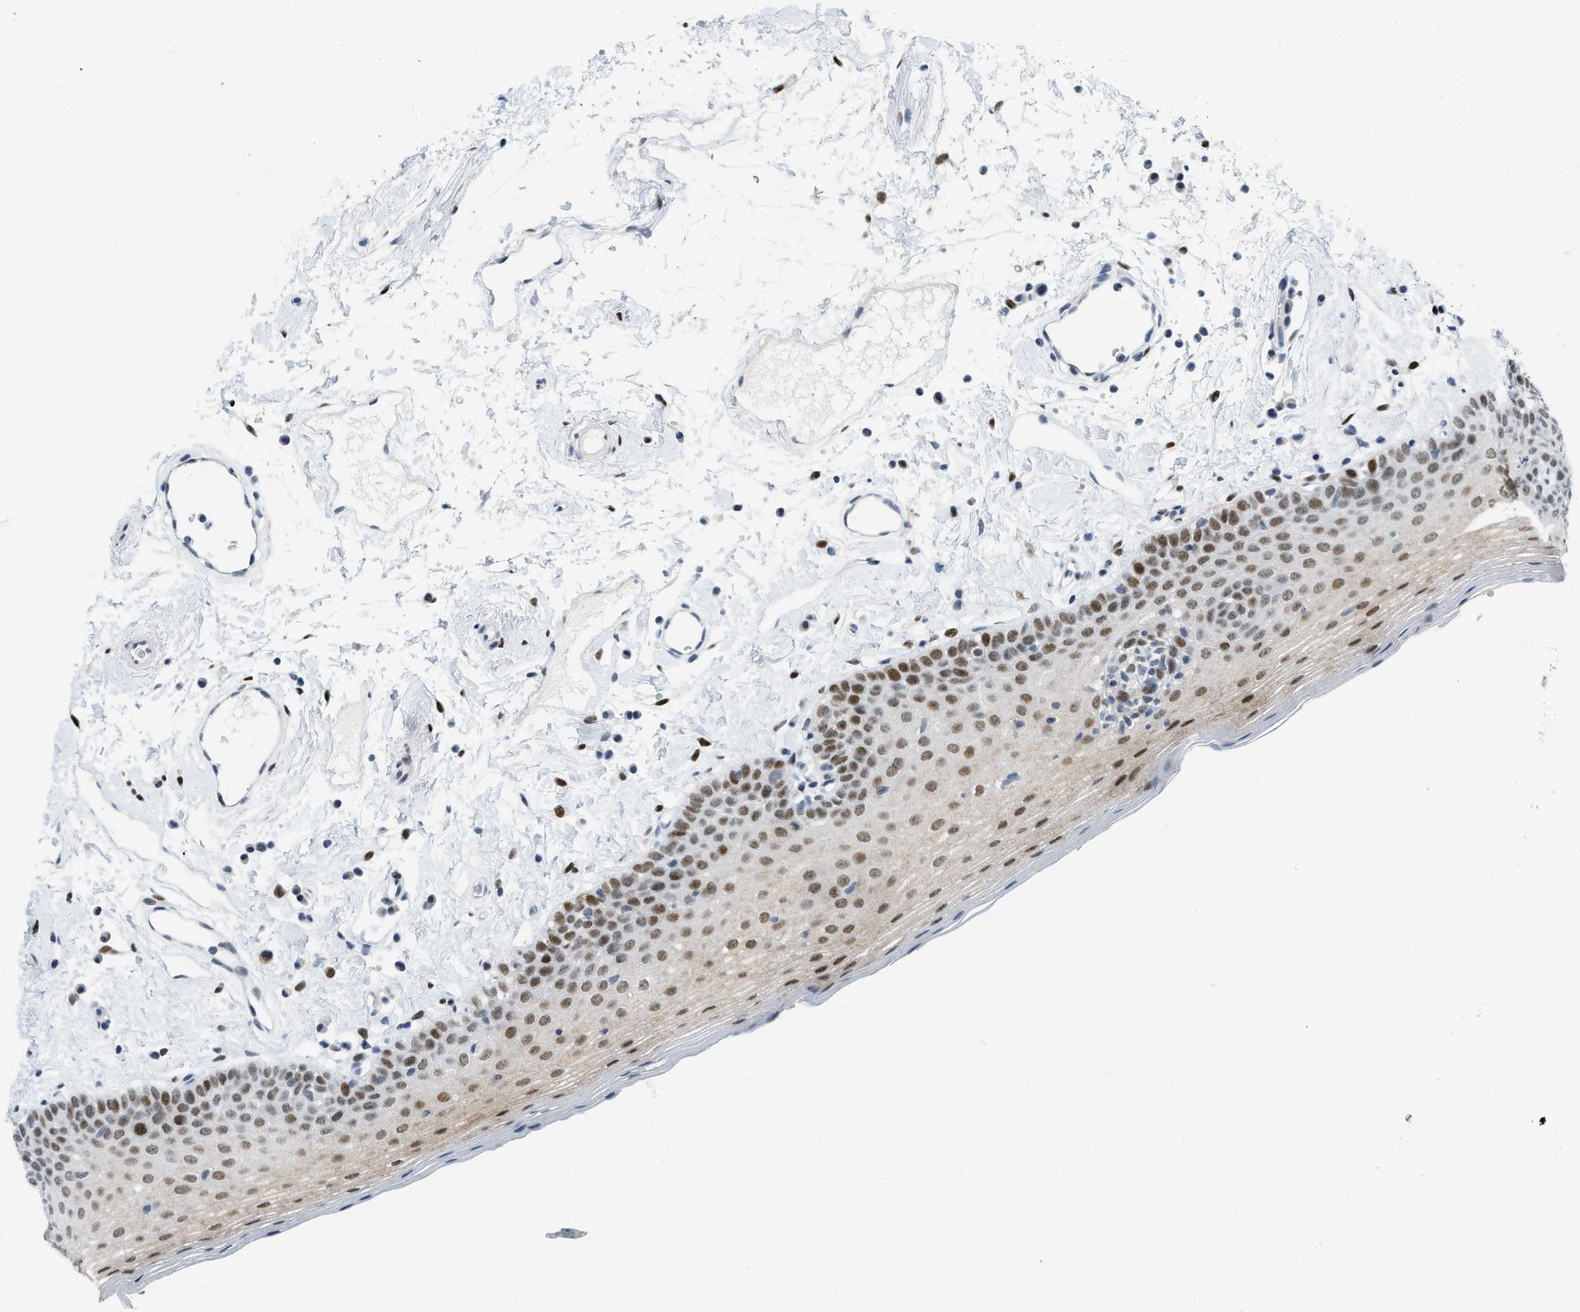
{"staining": {"intensity": "moderate", "quantity": ">75%", "location": "nuclear"}, "tissue": "oral mucosa", "cell_type": "Squamous epithelial cells", "image_type": "normal", "snomed": [{"axis": "morphology", "description": "Normal tissue, NOS"}, {"axis": "topography", "description": "Oral tissue"}], "caption": "IHC image of unremarkable oral mucosa: human oral mucosa stained using IHC demonstrates medium levels of moderate protein expression localized specifically in the nuclear of squamous epithelial cells, appearing as a nuclear brown color.", "gene": "PBX1", "patient": {"sex": "male", "age": 66}}